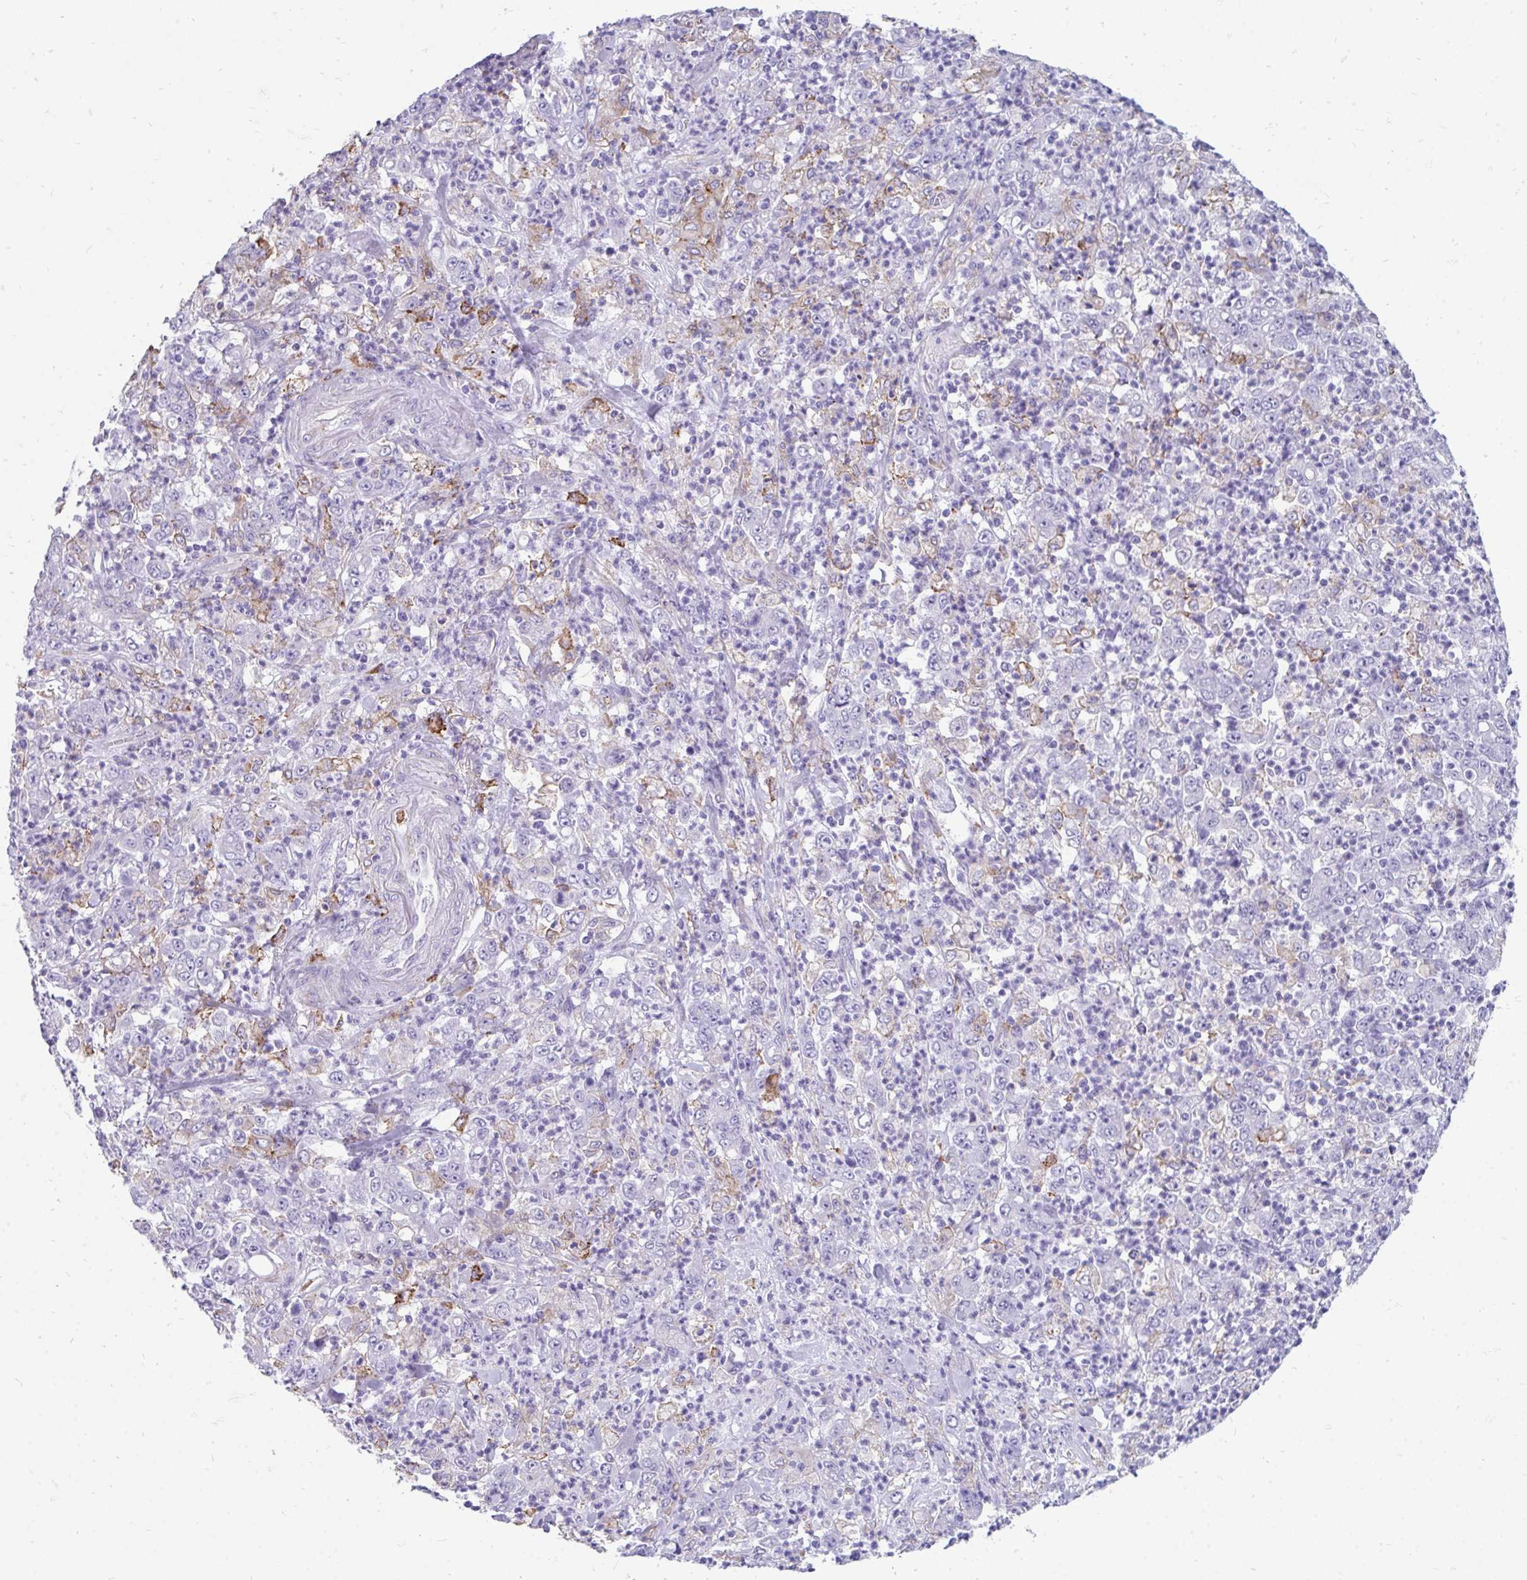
{"staining": {"intensity": "negative", "quantity": "none", "location": "none"}, "tissue": "stomach cancer", "cell_type": "Tumor cells", "image_type": "cancer", "snomed": [{"axis": "morphology", "description": "Adenocarcinoma, NOS"}, {"axis": "topography", "description": "Stomach, lower"}], "caption": "Immunohistochemistry of stomach cancer (adenocarcinoma) reveals no staining in tumor cells.", "gene": "CD163", "patient": {"sex": "female", "age": 71}}